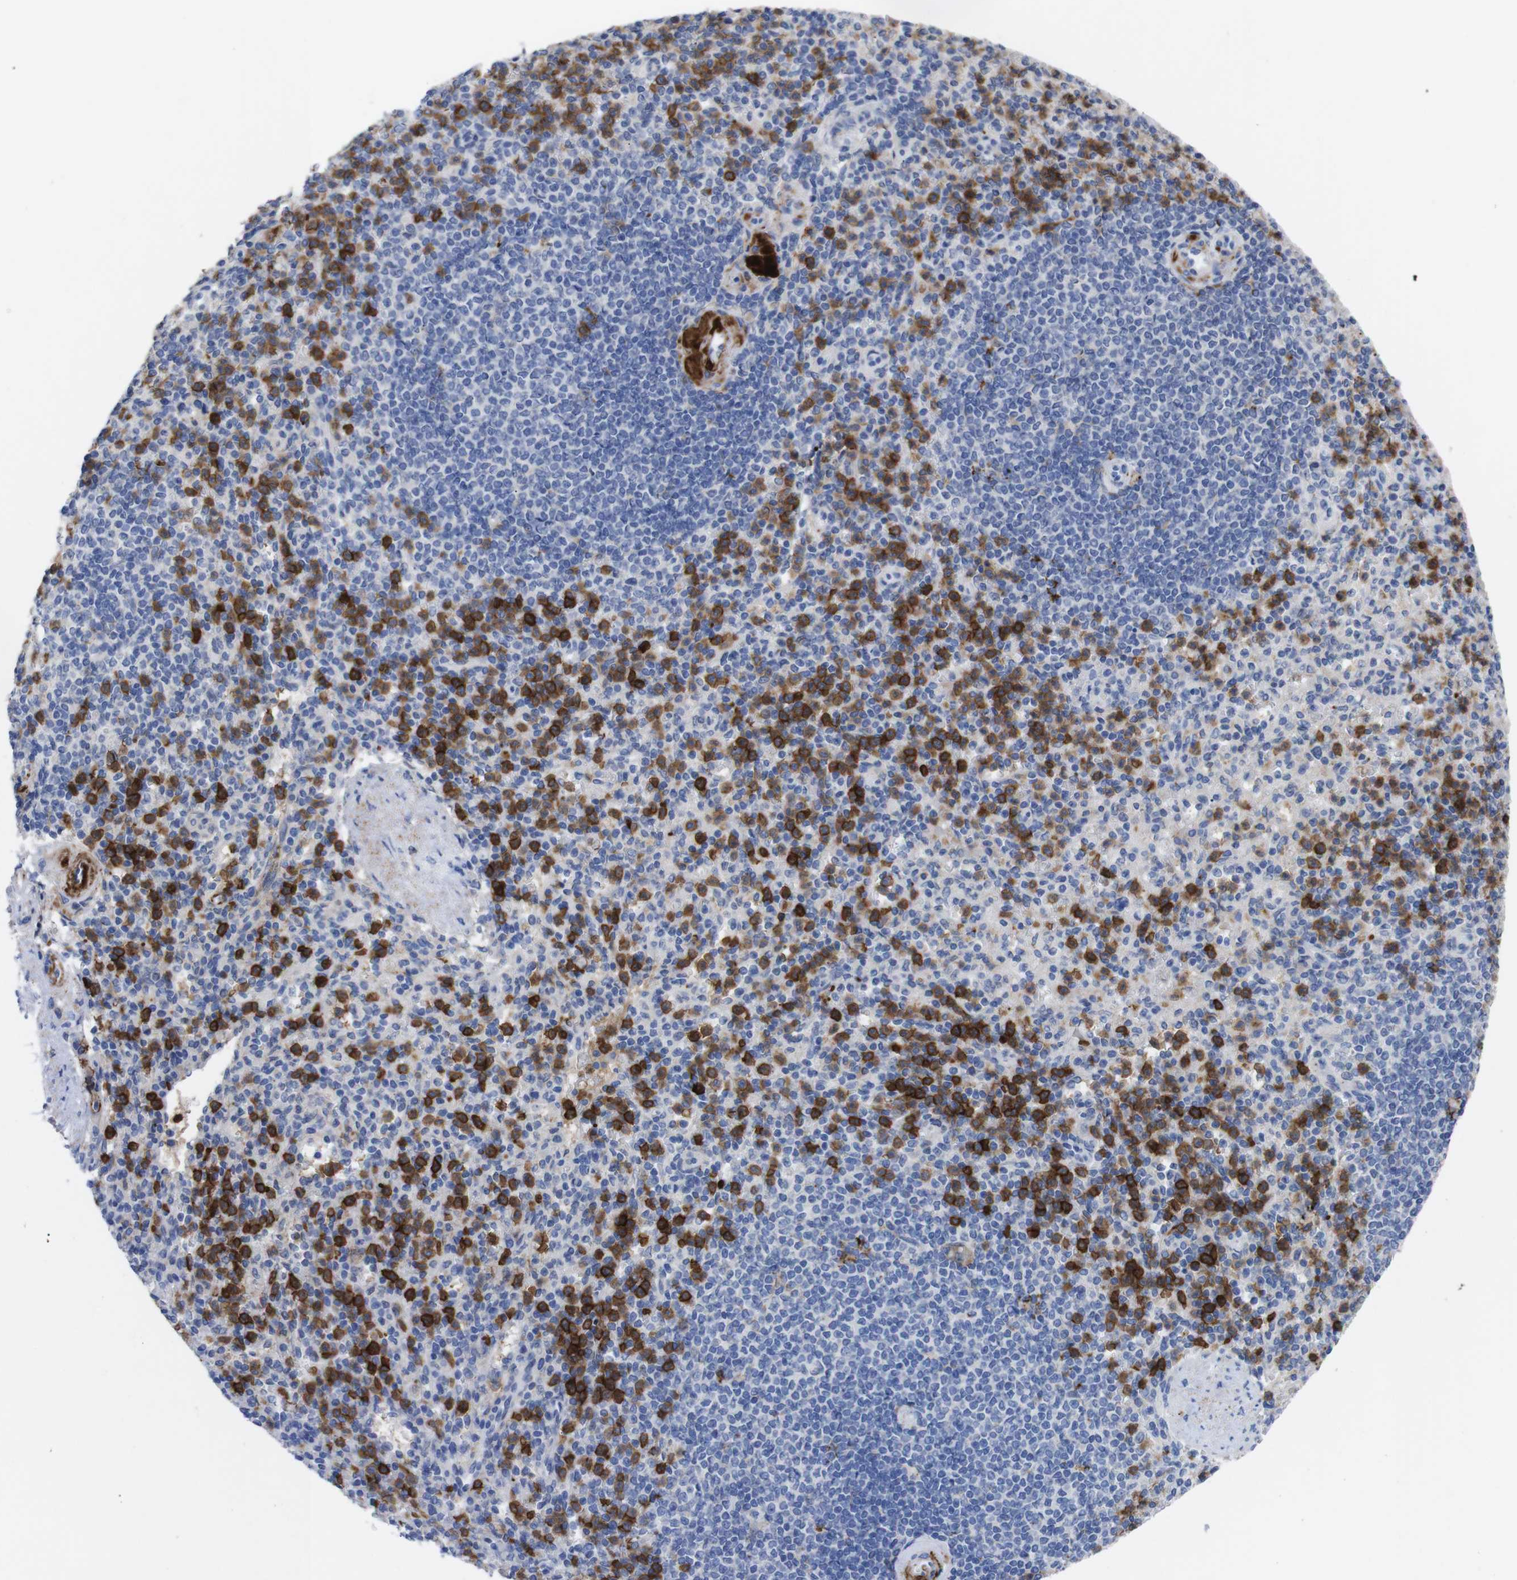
{"staining": {"intensity": "strong", "quantity": "25%-75%", "location": "cytoplasmic/membranous"}, "tissue": "spleen", "cell_type": "Cells in red pulp", "image_type": "normal", "snomed": [{"axis": "morphology", "description": "Normal tissue, NOS"}, {"axis": "topography", "description": "Spleen"}], "caption": "Cells in red pulp show high levels of strong cytoplasmic/membranous staining in approximately 25%-75% of cells in benign spleen. The staining was performed using DAB to visualize the protein expression in brown, while the nuclei were stained in blue with hematoxylin (Magnification: 20x).", "gene": "C5AR1", "patient": {"sex": "female", "age": 74}}